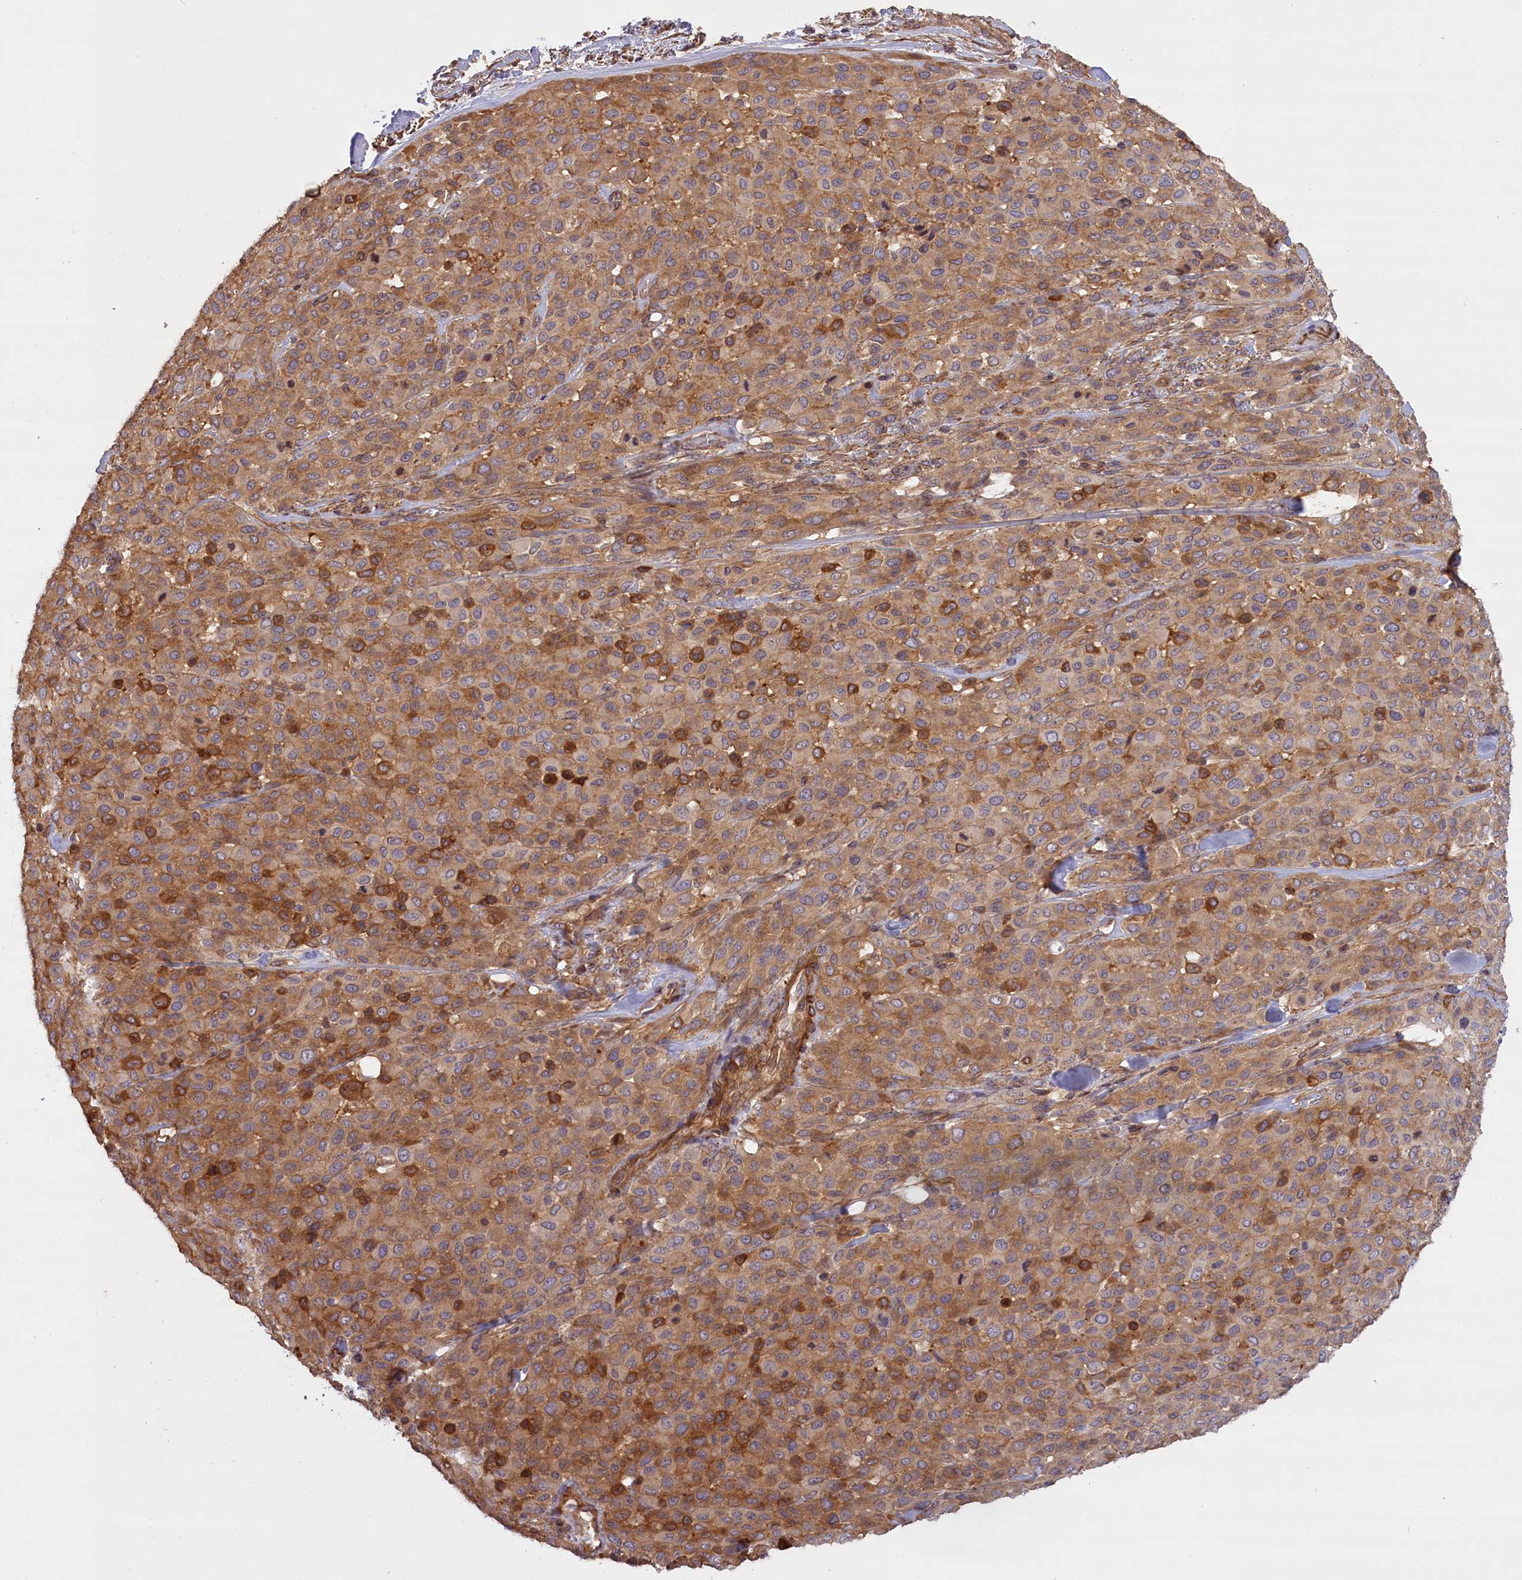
{"staining": {"intensity": "moderate", "quantity": ">75%", "location": "cytoplasmic/membranous"}, "tissue": "melanoma", "cell_type": "Tumor cells", "image_type": "cancer", "snomed": [{"axis": "morphology", "description": "Malignant melanoma, Metastatic site"}, {"axis": "topography", "description": "Skin"}], "caption": "There is medium levels of moderate cytoplasmic/membranous staining in tumor cells of melanoma, as demonstrated by immunohistochemical staining (brown color).", "gene": "FUZ", "patient": {"sex": "female", "age": 81}}